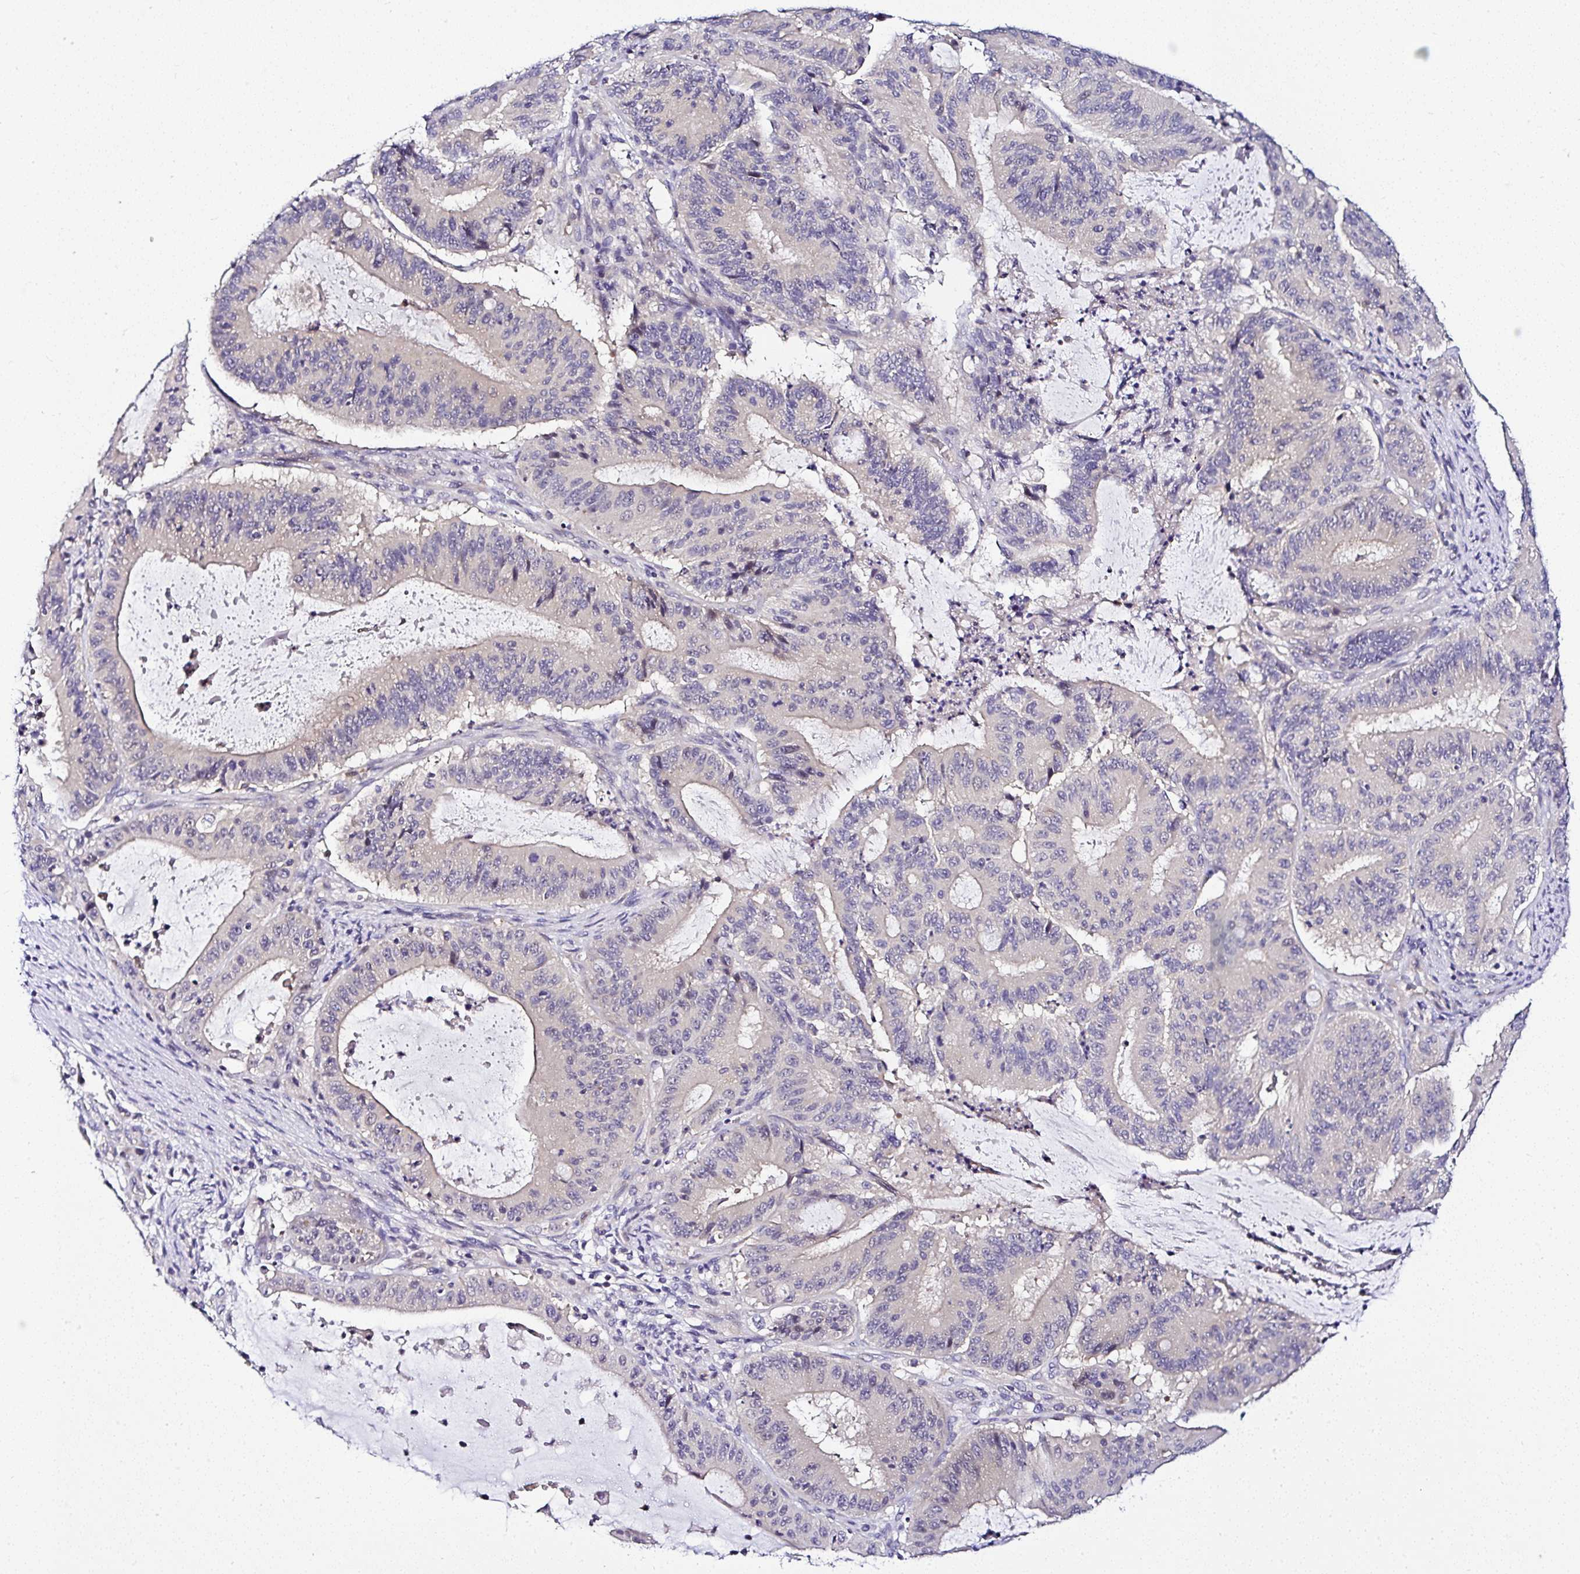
{"staining": {"intensity": "negative", "quantity": "none", "location": "none"}, "tissue": "liver cancer", "cell_type": "Tumor cells", "image_type": "cancer", "snomed": [{"axis": "morphology", "description": "Normal tissue, NOS"}, {"axis": "morphology", "description": "Cholangiocarcinoma"}, {"axis": "topography", "description": "Liver"}, {"axis": "topography", "description": "Peripheral nerve tissue"}], "caption": "Human liver cancer (cholangiocarcinoma) stained for a protein using IHC reveals no expression in tumor cells.", "gene": "DEPDC5", "patient": {"sex": "female", "age": 73}}